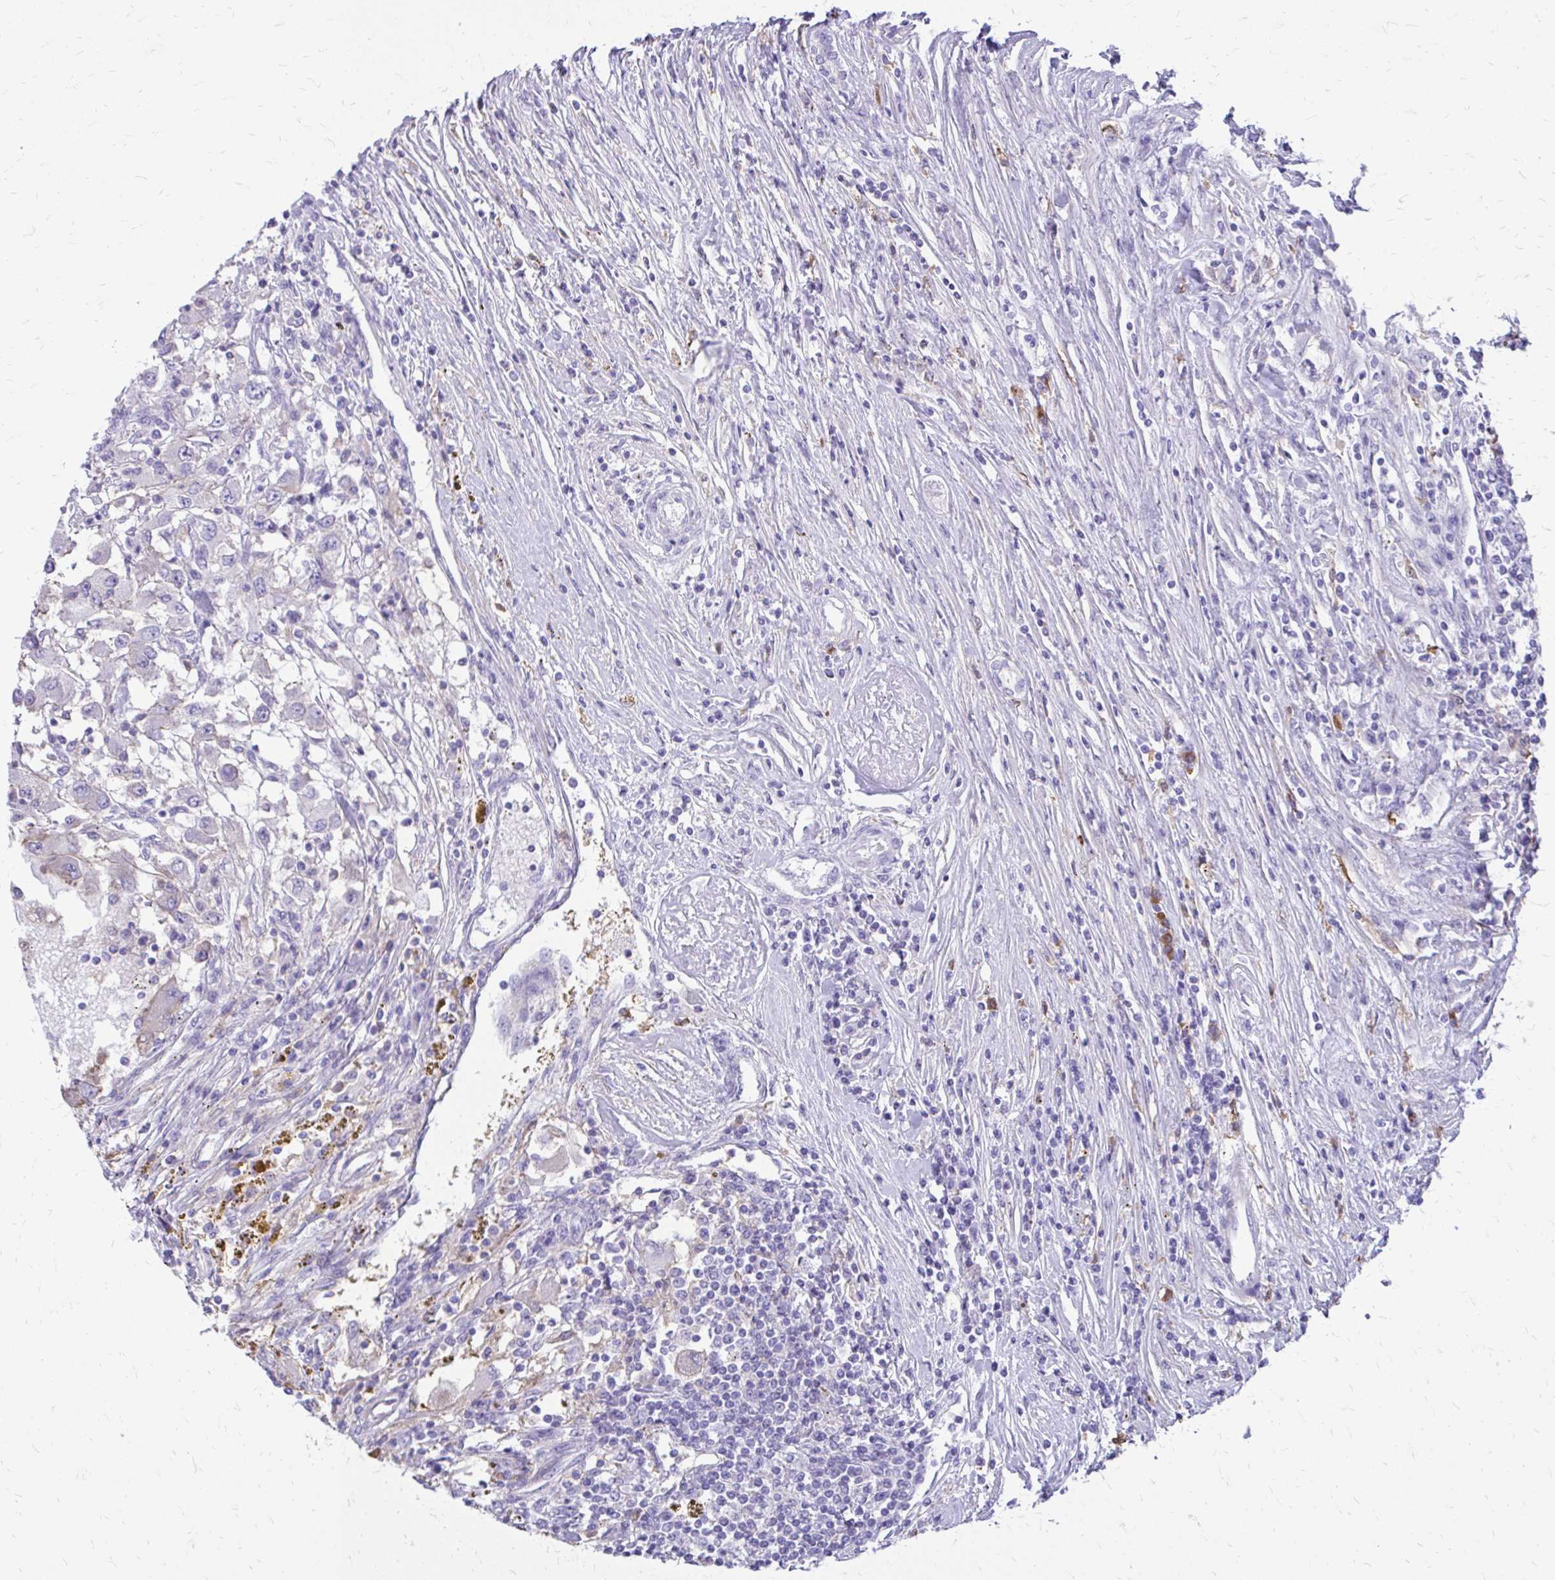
{"staining": {"intensity": "negative", "quantity": "none", "location": "none"}, "tissue": "renal cancer", "cell_type": "Tumor cells", "image_type": "cancer", "snomed": [{"axis": "morphology", "description": "Adenocarcinoma, NOS"}, {"axis": "topography", "description": "Kidney"}], "caption": "Renal cancer was stained to show a protein in brown. There is no significant staining in tumor cells. (Brightfield microscopy of DAB immunohistochemistry at high magnification).", "gene": "SIGLEC11", "patient": {"sex": "female", "age": 67}}